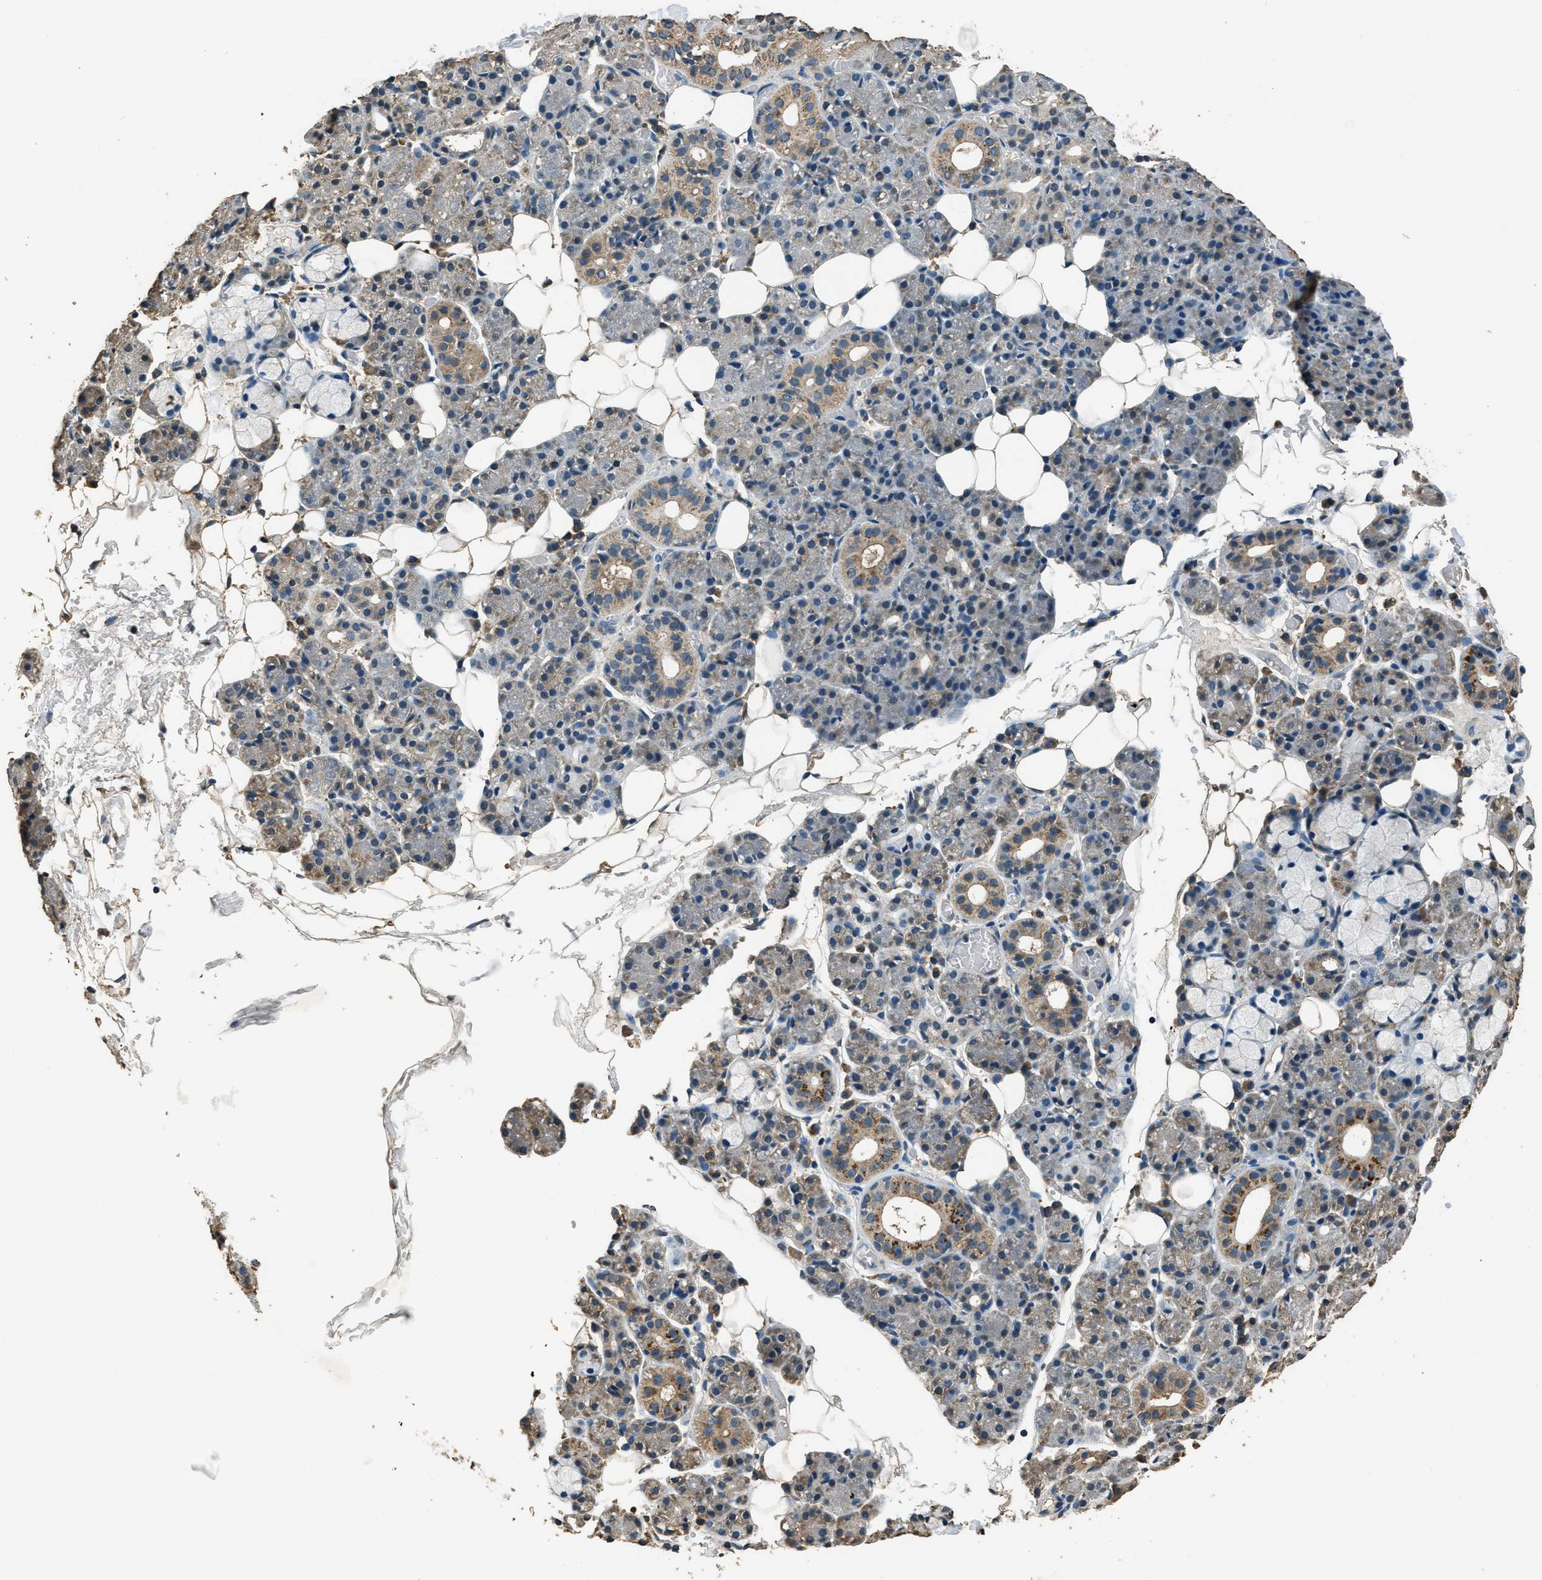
{"staining": {"intensity": "weak", "quantity": "<25%", "location": "cytoplasmic/membranous"}, "tissue": "salivary gland", "cell_type": "Glandular cells", "image_type": "normal", "snomed": [{"axis": "morphology", "description": "Normal tissue, NOS"}, {"axis": "topography", "description": "Salivary gland"}], "caption": "Micrograph shows no protein positivity in glandular cells of normal salivary gland.", "gene": "SALL3", "patient": {"sex": "male", "age": 63}}